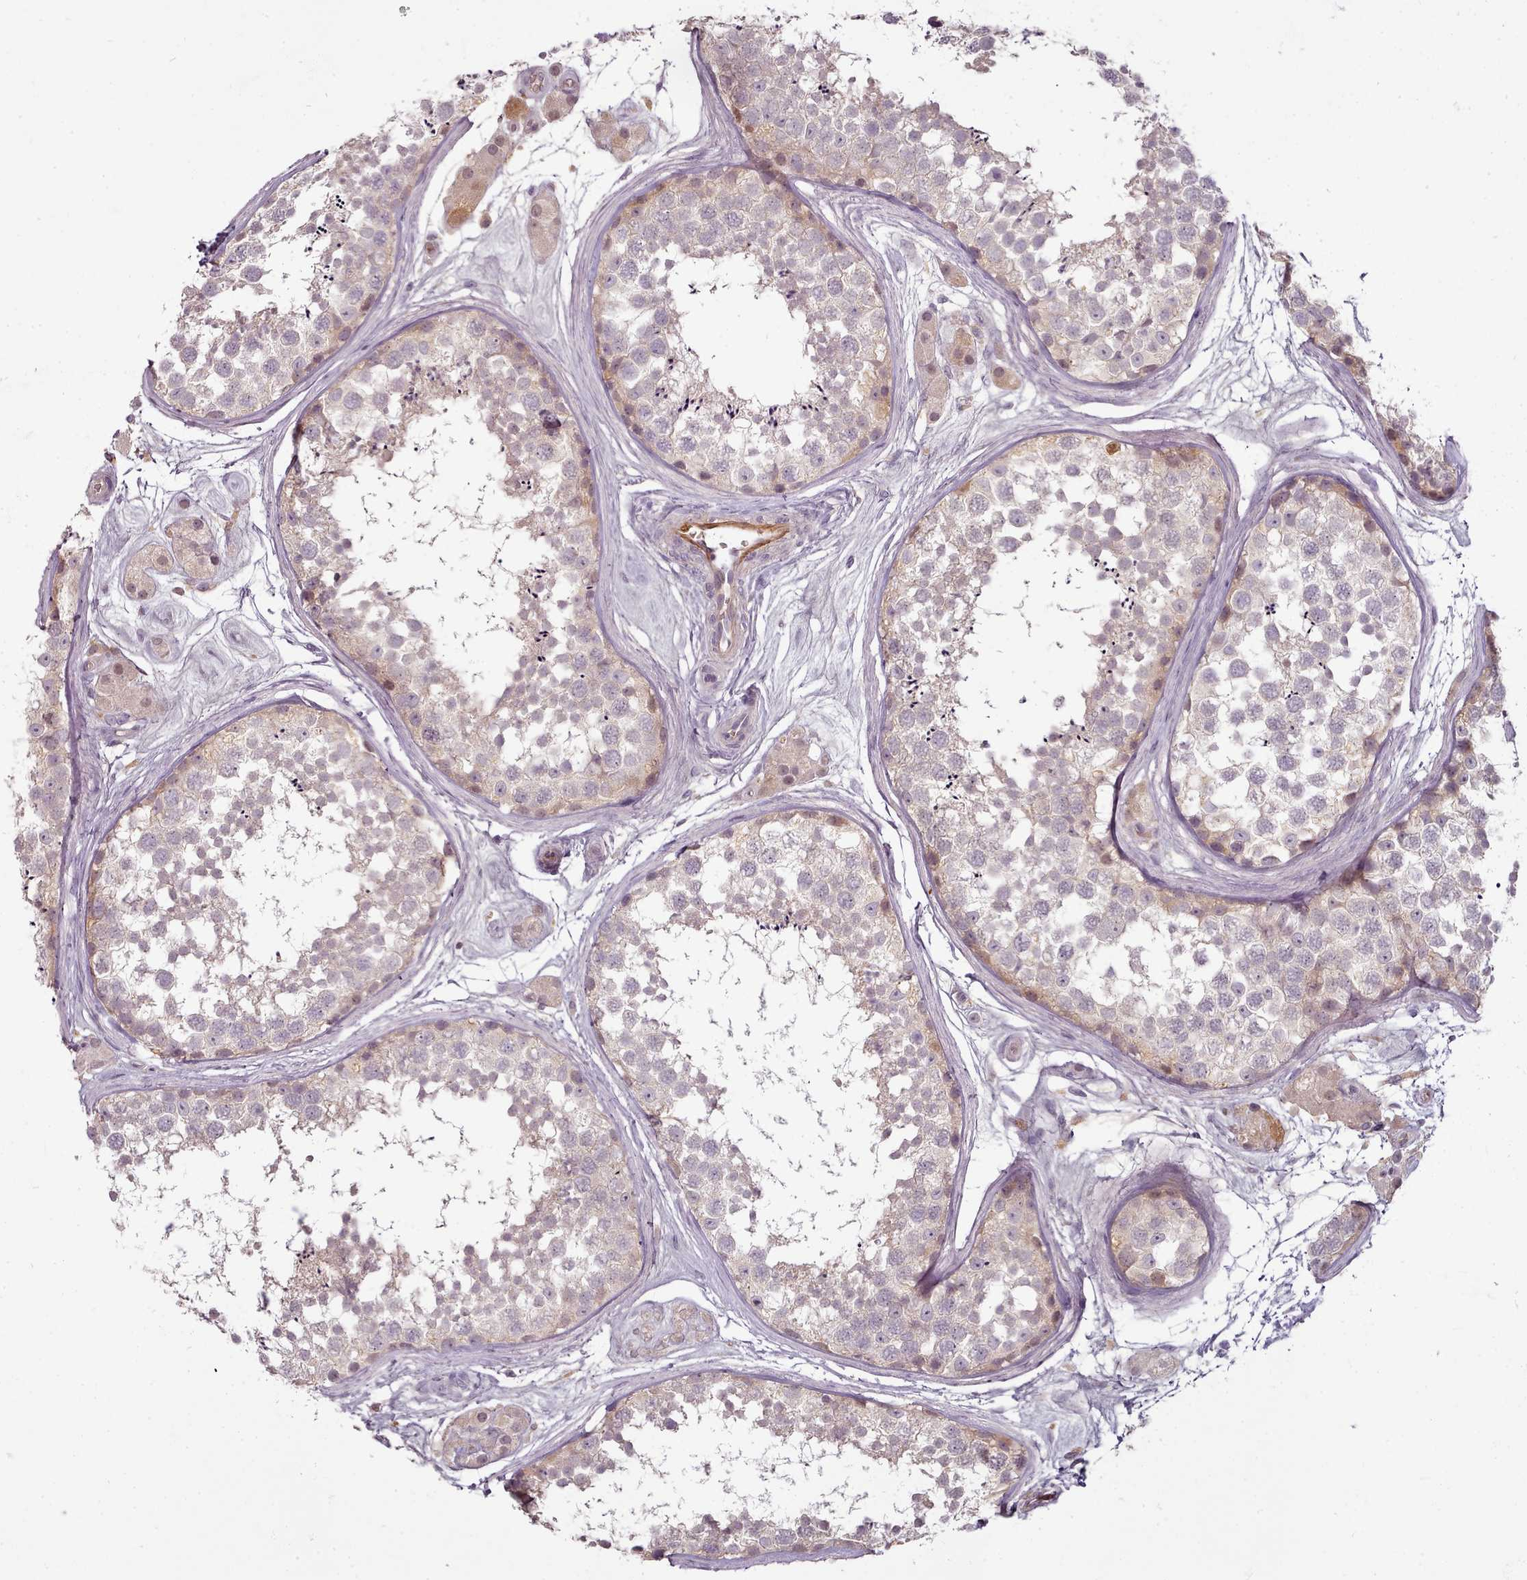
{"staining": {"intensity": "moderate", "quantity": "<25%", "location": "nuclear"}, "tissue": "testis", "cell_type": "Cells in seminiferous ducts", "image_type": "normal", "snomed": [{"axis": "morphology", "description": "Normal tissue, NOS"}, {"axis": "topography", "description": "Testis"}], "caption": "Human testis stained with a brown dye exhibits moderate nuclear positive expression in approximately <25% of cells in seminiferous ducts.", "gene": "C1QTNF5", "patient": {"sex": "male", "age": 56}}